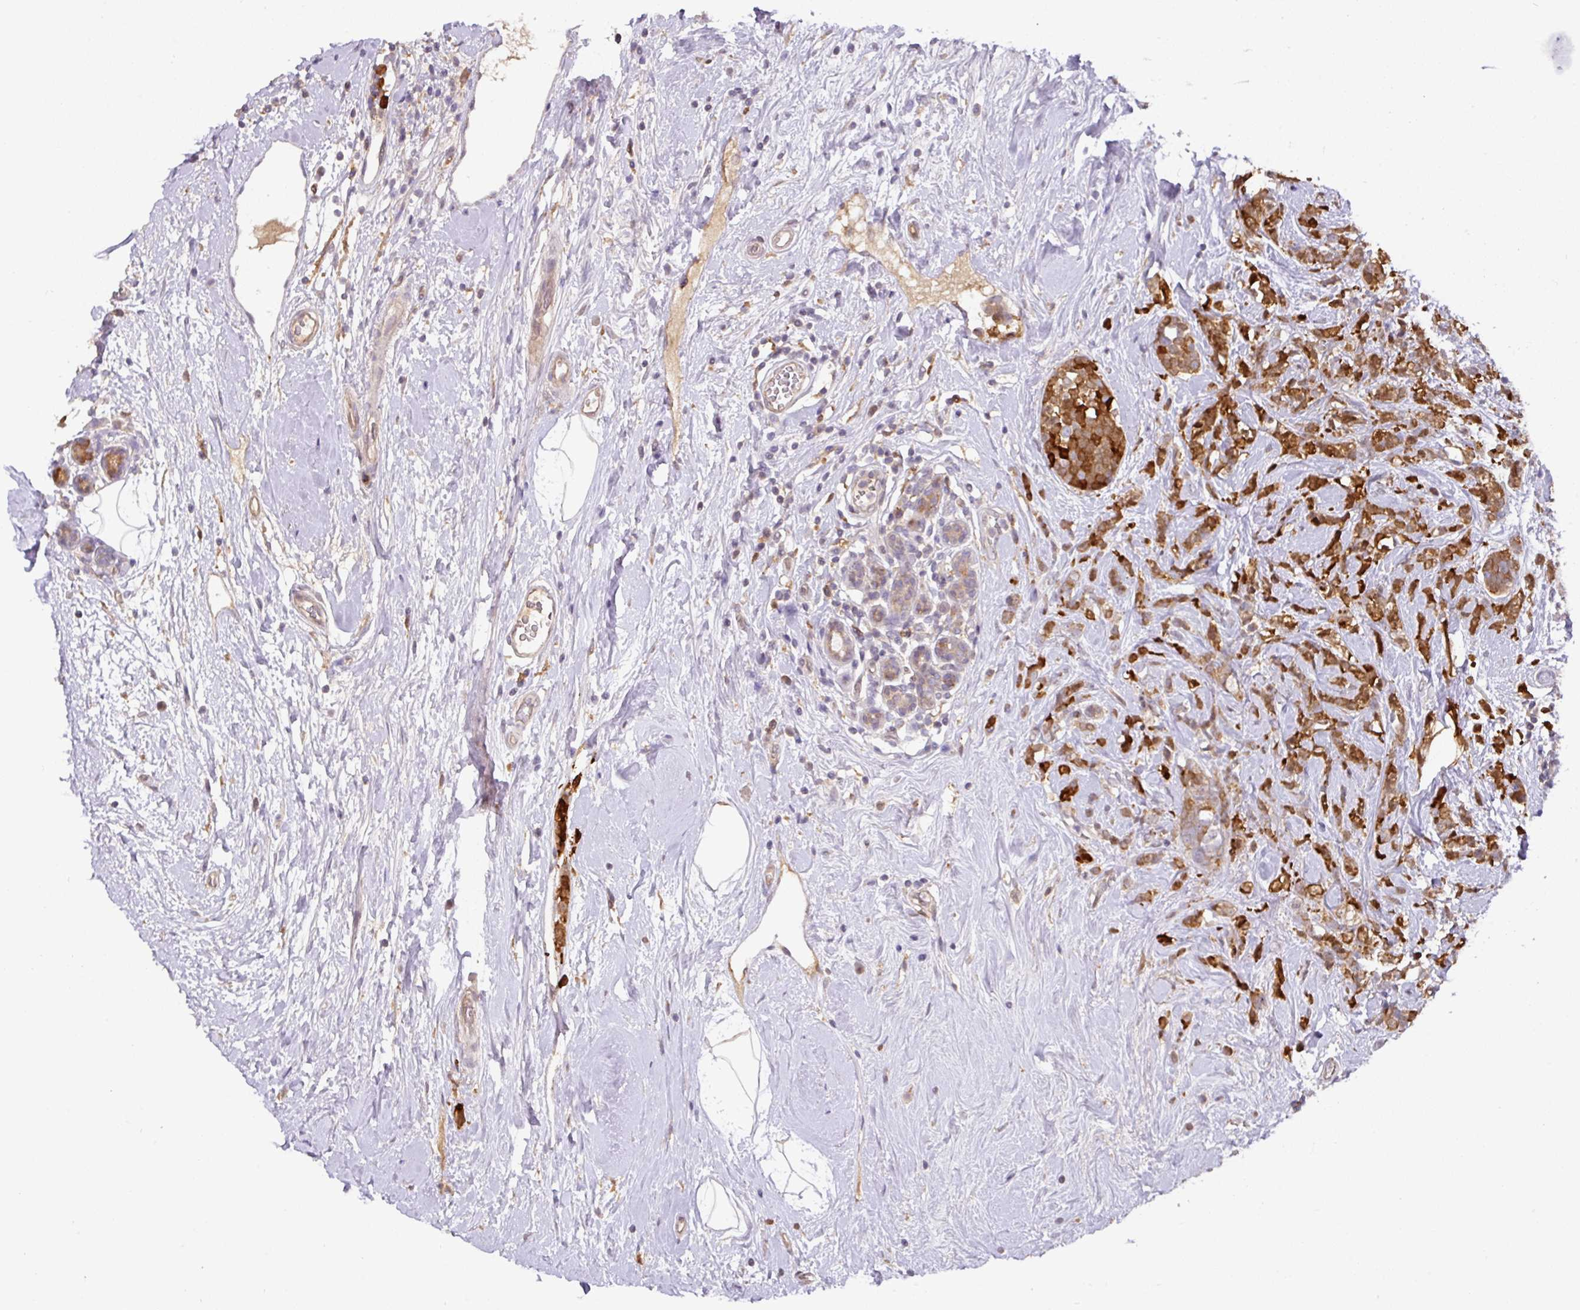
{"staining": {"intensity": "strong", "quantity": "25%-75%", "location": "cytoplasmic/membranous"}, "tissue": "breast cancer", "cell_type": "Tumor cells", "image_type": "cancer", "snomed": [{"axis": "morphology", "description": "Duct carcinoma"}, {"axis": "topography", "description": "Breast"}], "caption": "IHC photomicrograph of neoplastic tissue: breast intraductal carcinoma stained using immunohistochemistry demonstrates high levels of strong protein expression localized specifically in the cytoplasmic/membranous of tumor cells, appearing as a cytoplasmic/membranous brown color.", "gene": "GCNT7", "patient": {"sex": "female", "age": 75}}